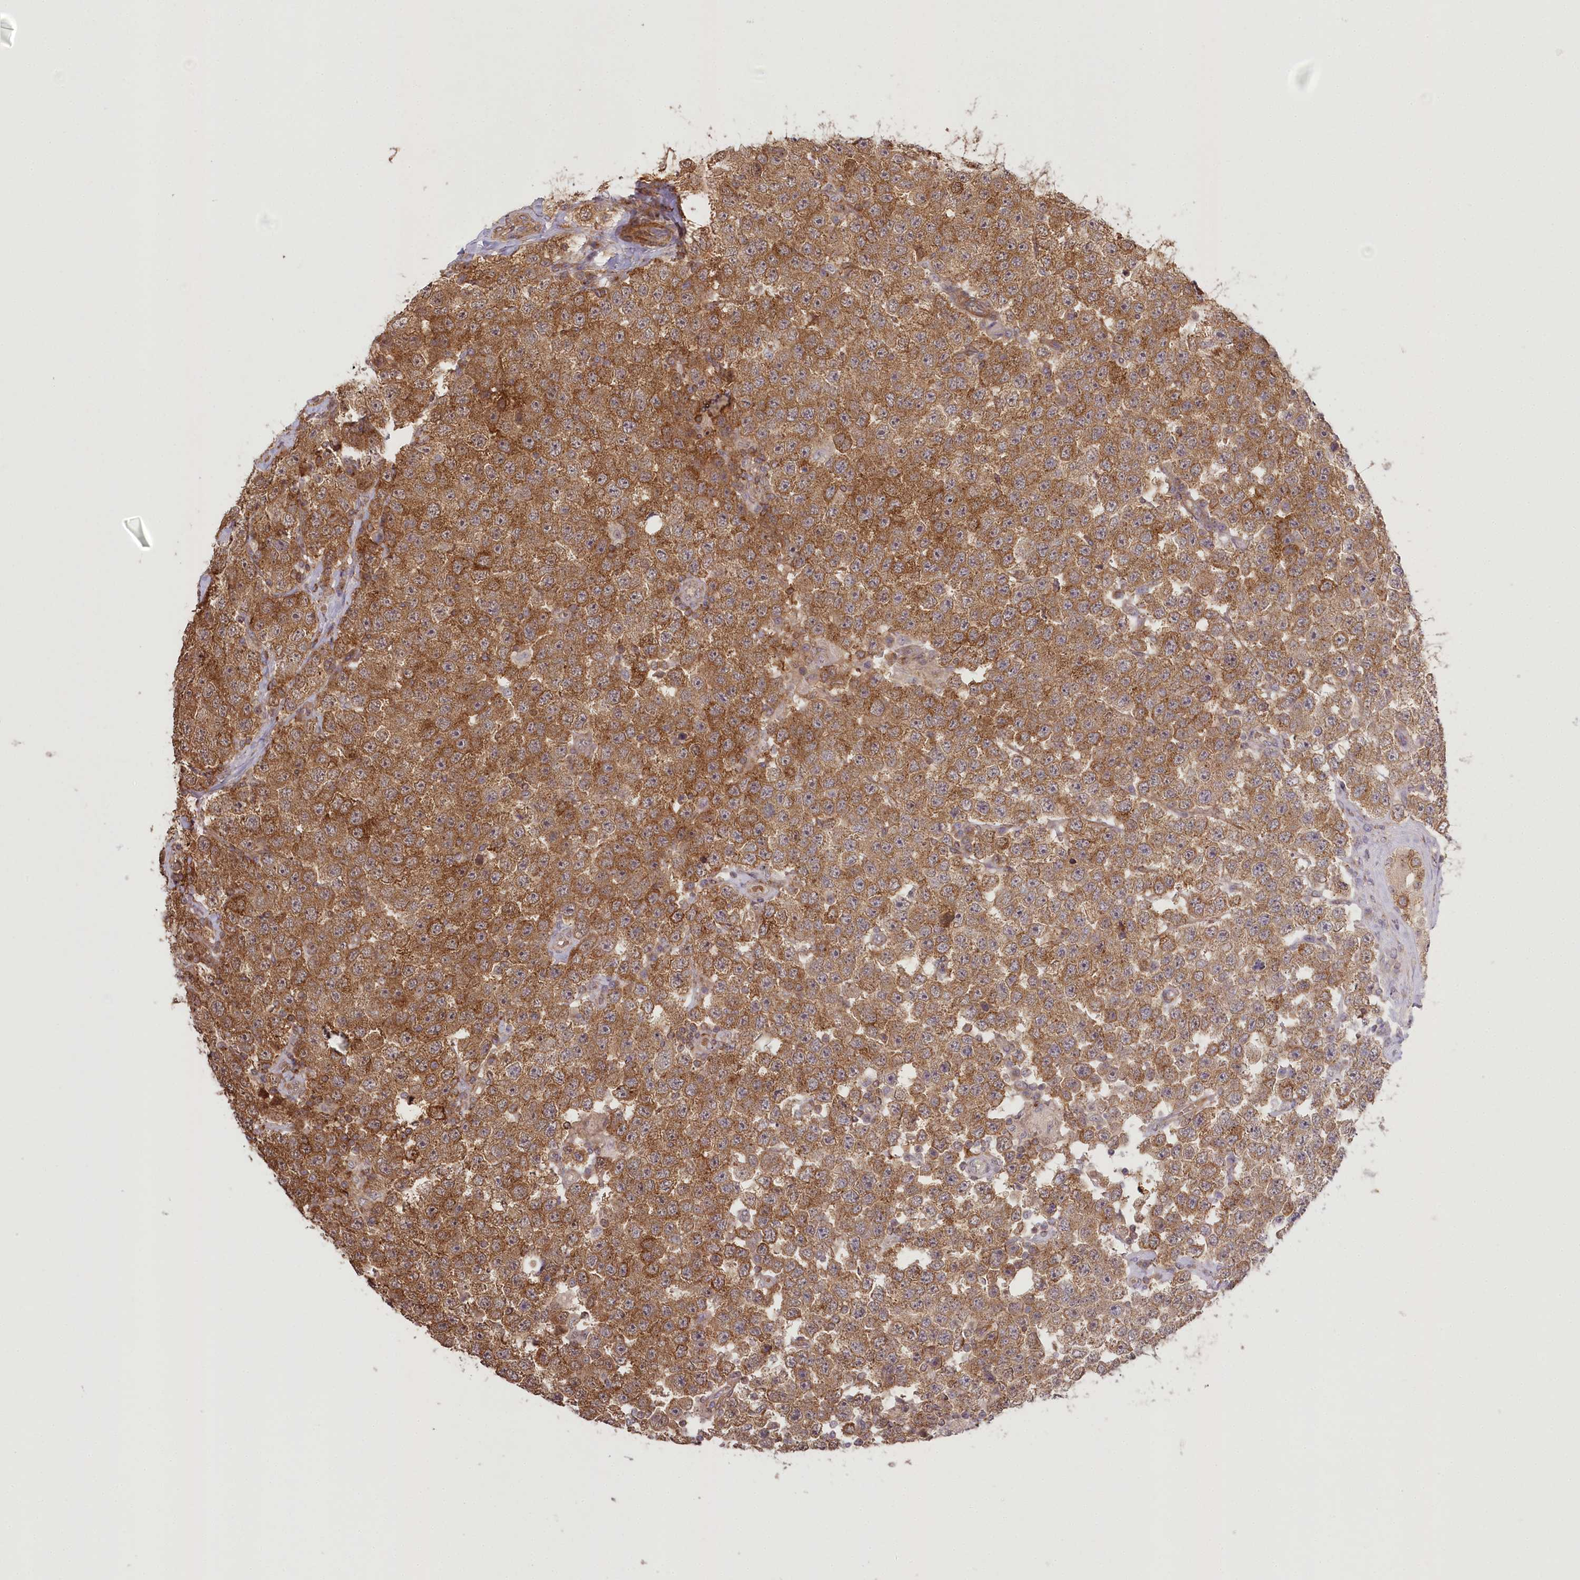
{"staining": {"intensity": "moderate", "quantity": ">75%", "location": "cytoplasmic/membranous"}, "tissue": "testis cancer", "cell_type": "Tumor cells", "image_type": "cancer", "snomed": [{"axis": "morphology", "description": "Seminoma, NOS"}, {"axis": "topography", "description": "Testis"}], "caption": "A micrograph of human seminoma (testis) stained for a protein displays moderate cytoplasmic/membranous brown staining in tumor cells. (IHC, brightfield microscopy, high magnification).", "gene": "CCDC91", "patient": {"sex": "male", "age": 28}}